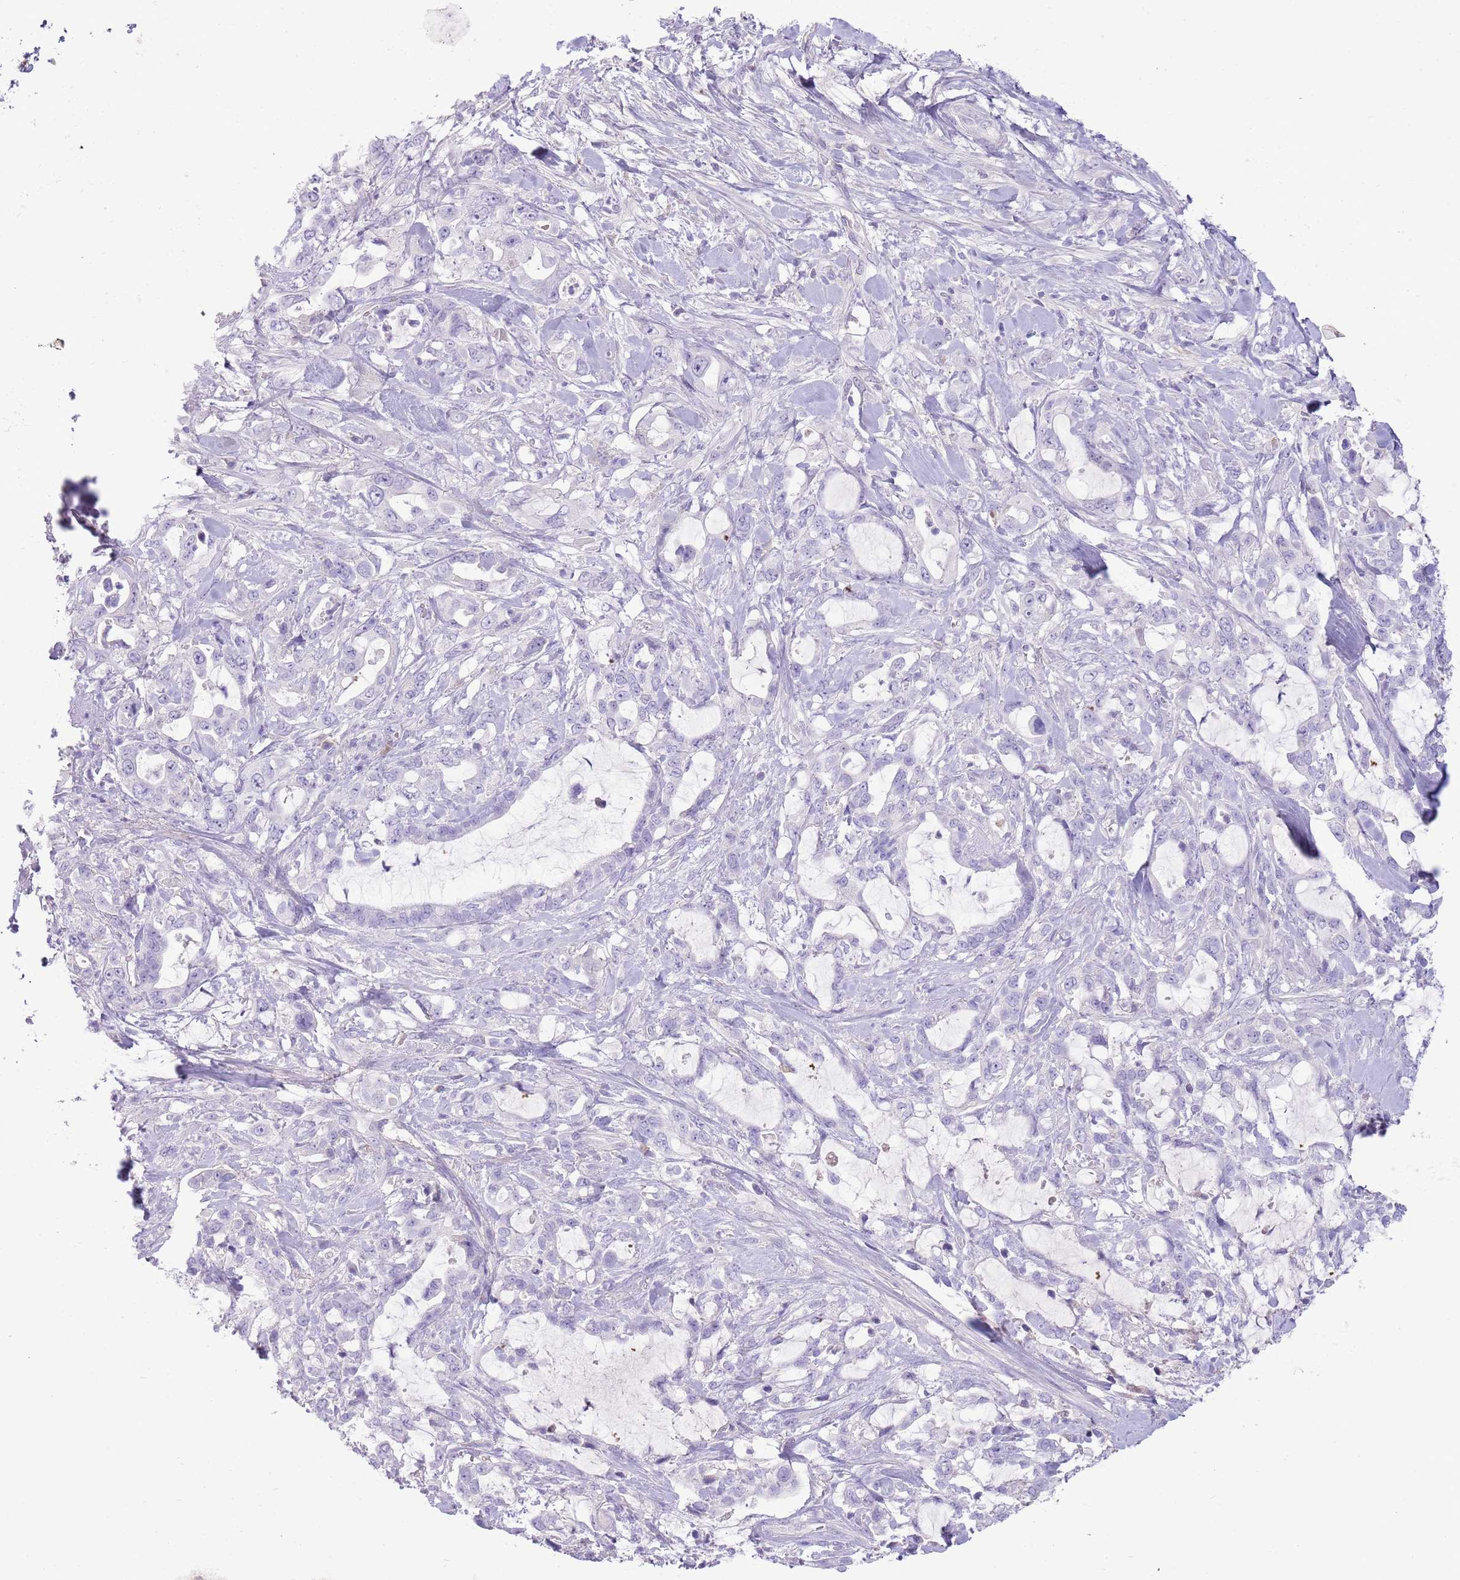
{"staining": {"intensity": "negative", "quantity": "none", "location": "none"}, "tissue": "pancreatic cancer", "cell_type": "Tumor cells", "image_type": "cancer", "snomed": [{"axis": "morphology", "description": "Adenocarcinoma, NOS"}, {"axis": "topography", "description": "Pancreas"}], "caption": "High power microscopy micrograph of an IHC micrograph of pancreatic cancer, revealing no significant positivity in tumor cells.", "gene": "TOX2", "patient": {"sex": "female", "age": 61}}